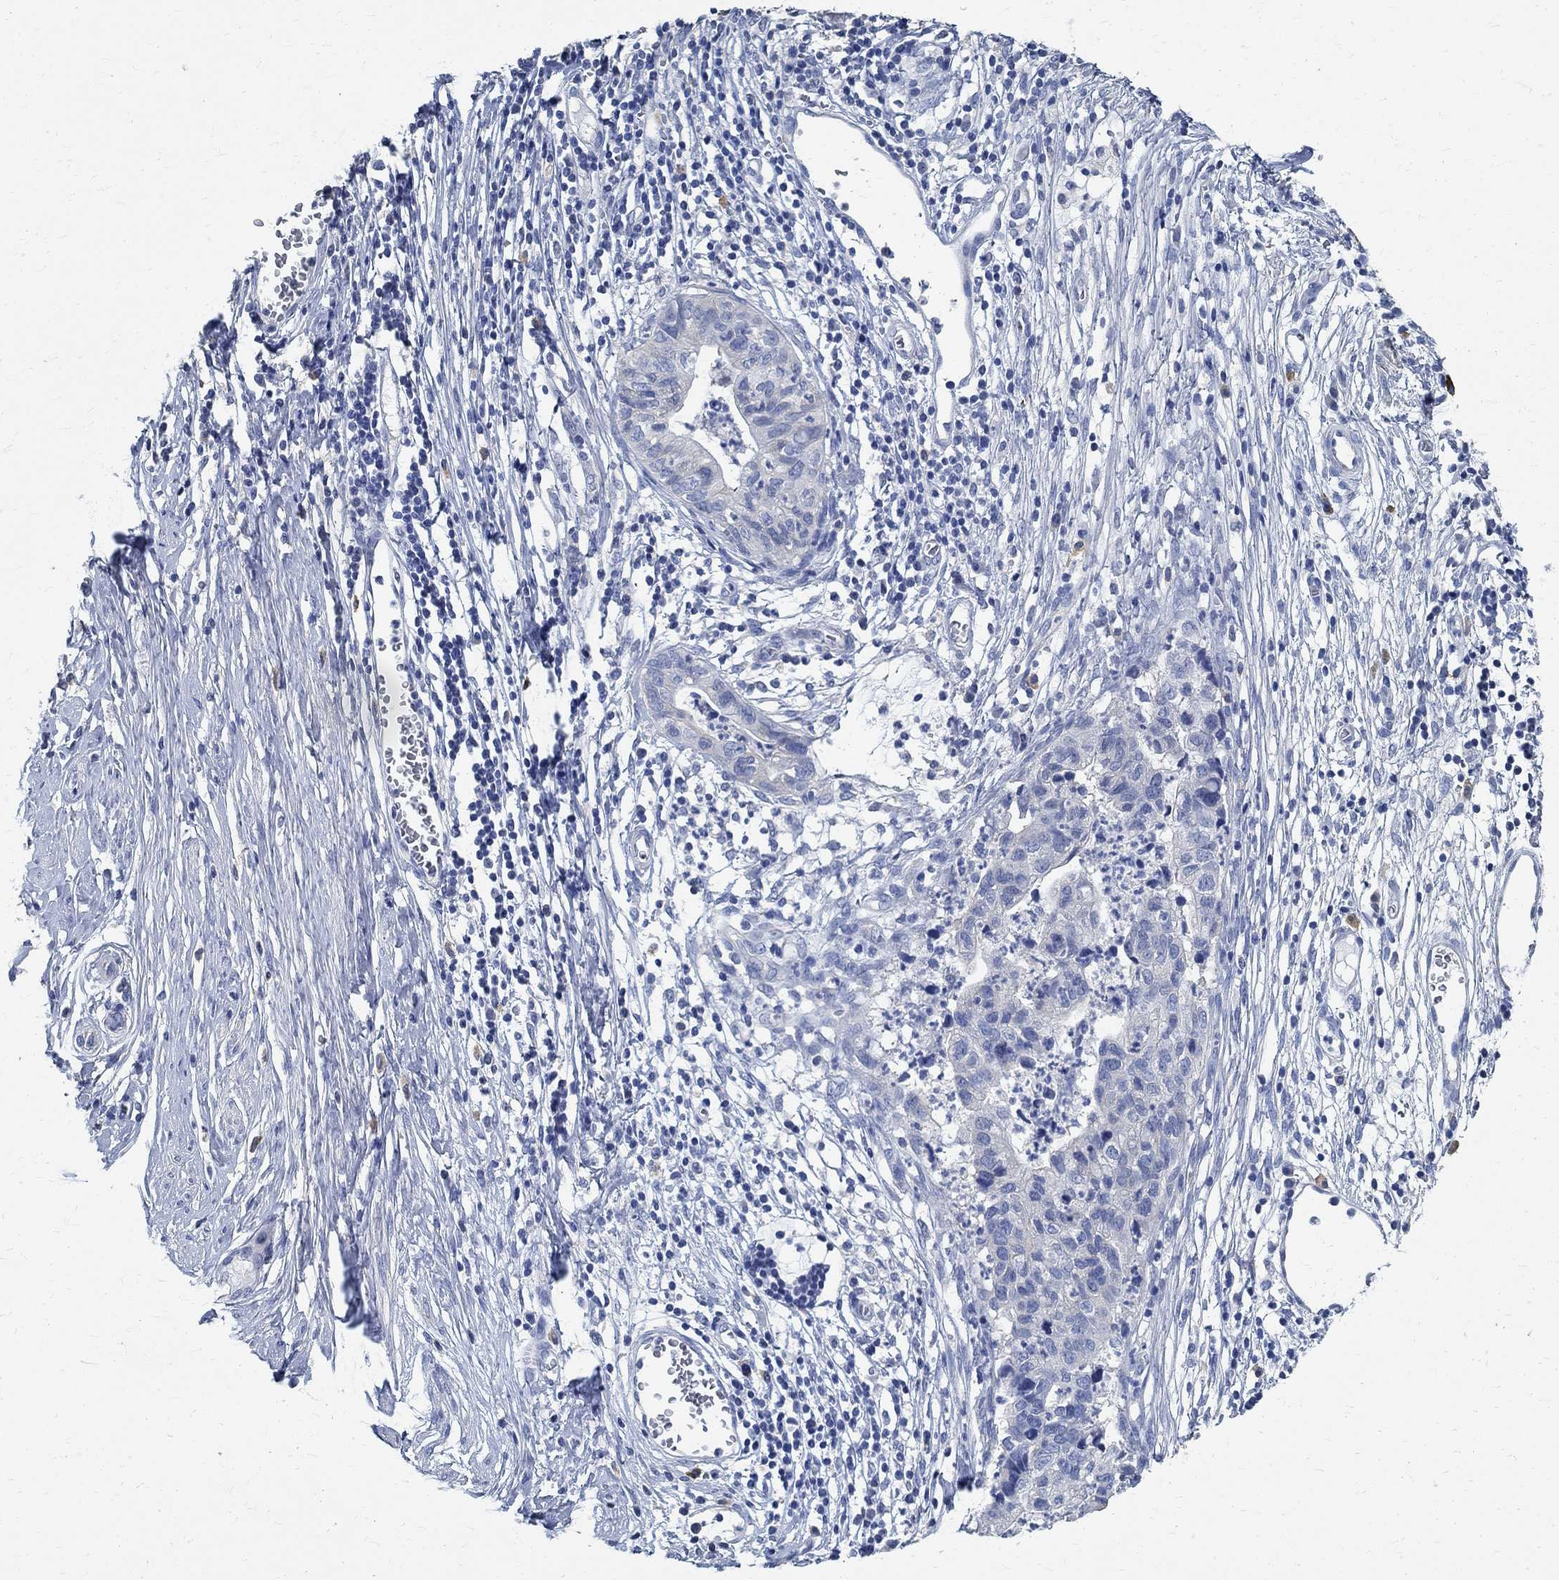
{"staining": {"intensity": "negative", "quantity": "none", "location": "none"}, "tissue": "cervical cancer", "cell_type": "Tumor cells", "image_type": "cancer", "snomed": [{"axis": "morphology", "description": "Adenocarcinoma, NOS"}, {"axis": "topography", "description": "Cervix"}], "caption": "This histopathology image is of cervical cancer stained with immunohistochemistry to label a protein in brown with the nuclei are counter-stained blue. There is no expression in tumor cells.", "gene": "PRX", "patient": {"sex": "female", "age": 44}}